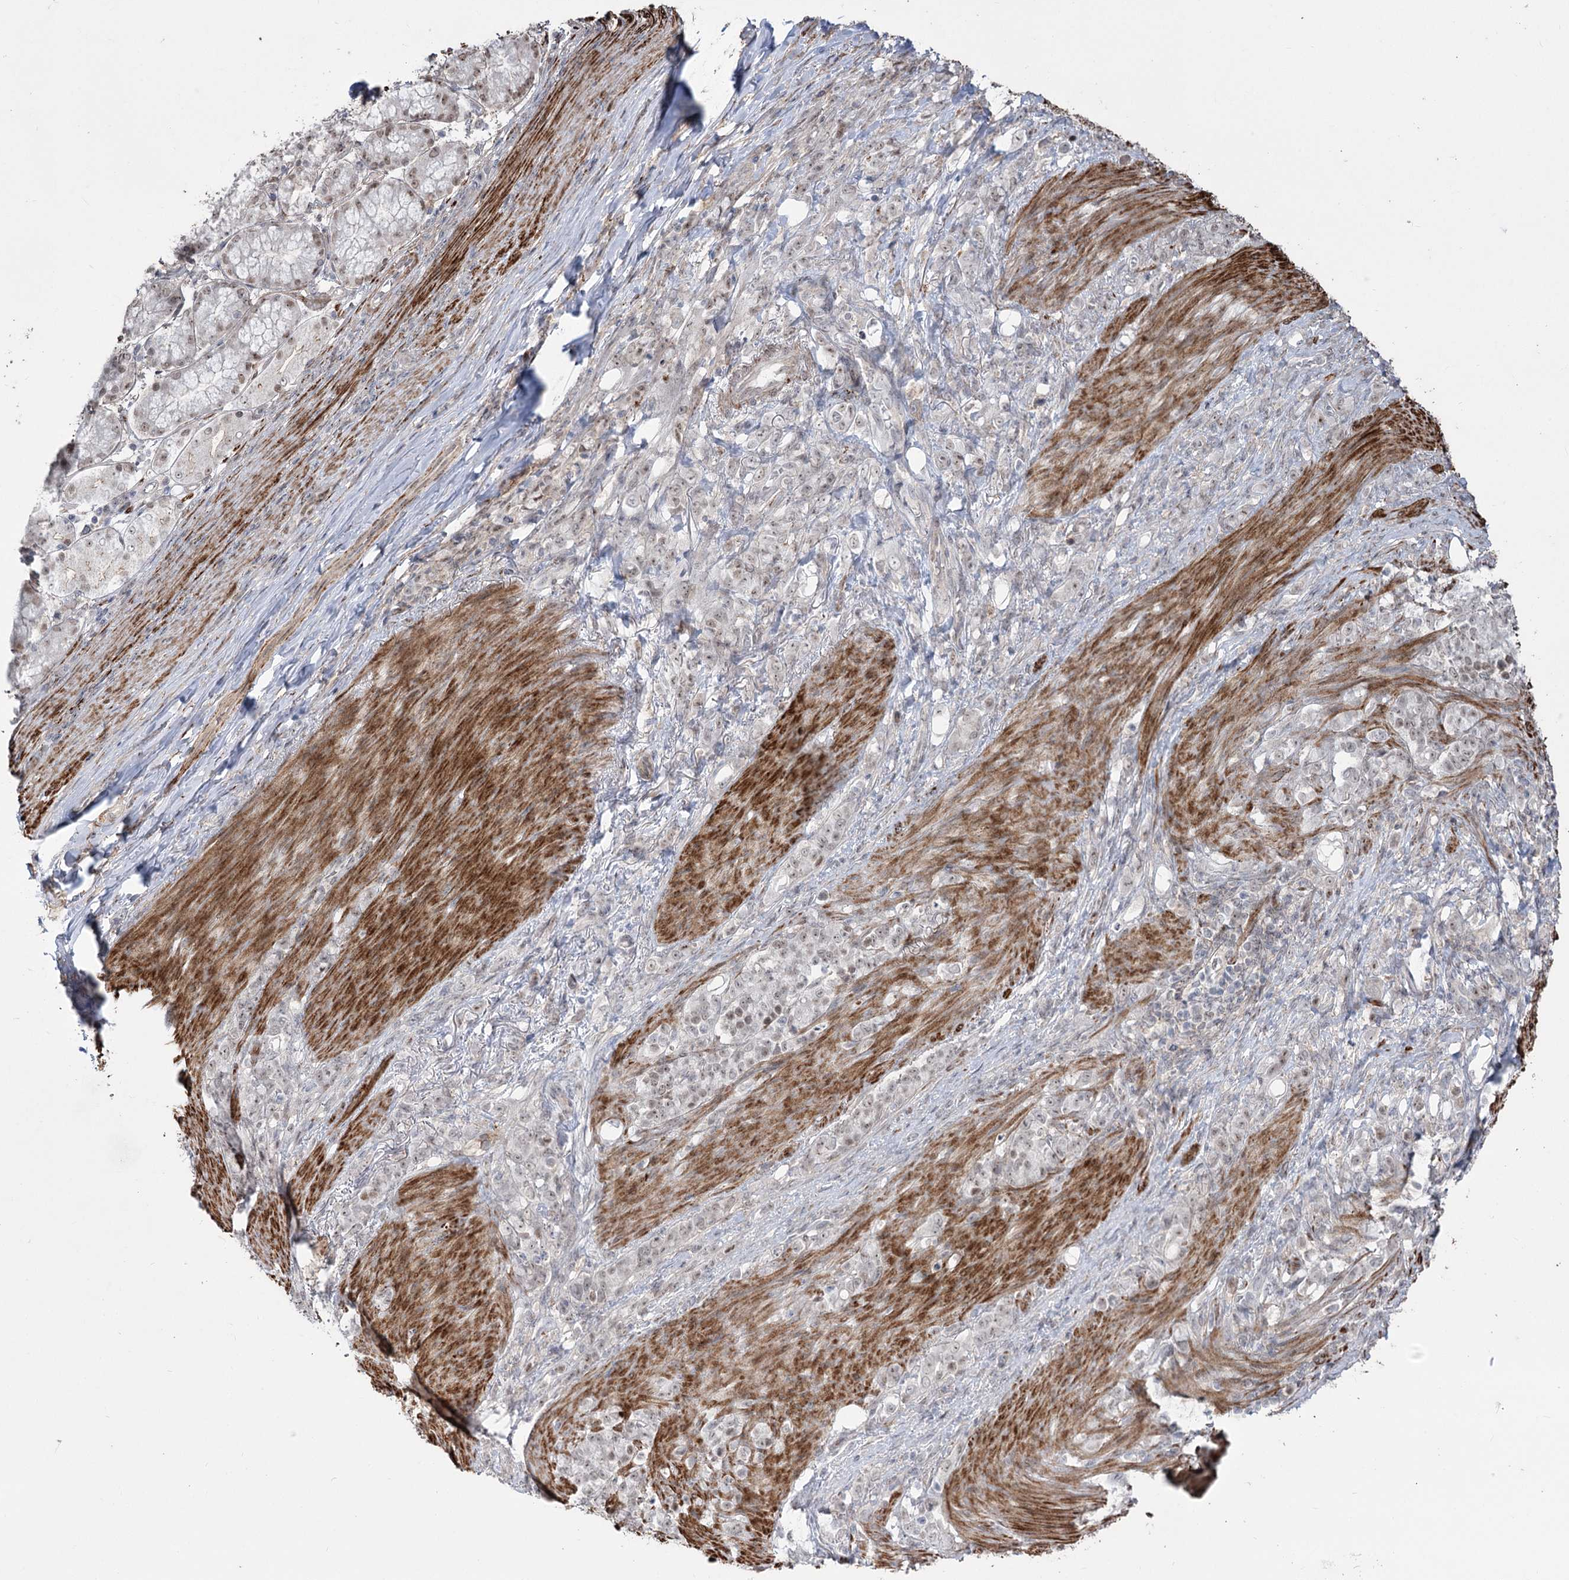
{"staining": {"intensity": "weak", "quantity": "25%-75%", "location": "nuclear"}, "tissue": "stomach cancer", "cell_type": "Tumor cells", "image_type": "cancer", "snomed": [{"axis": "morphology", "description": "Adenocarcinoma, NOS"}, {"axis": "topography", "description": "Stomach"}], "caption": "Human stomach cancer (adenocarcinoma) stained with a brown dye displays weak nuclear positive staining in approximately 25%-75% of tumor cells.", "gene": "ZSCAN23", "patient": {"sex": "female", "age": 79}}